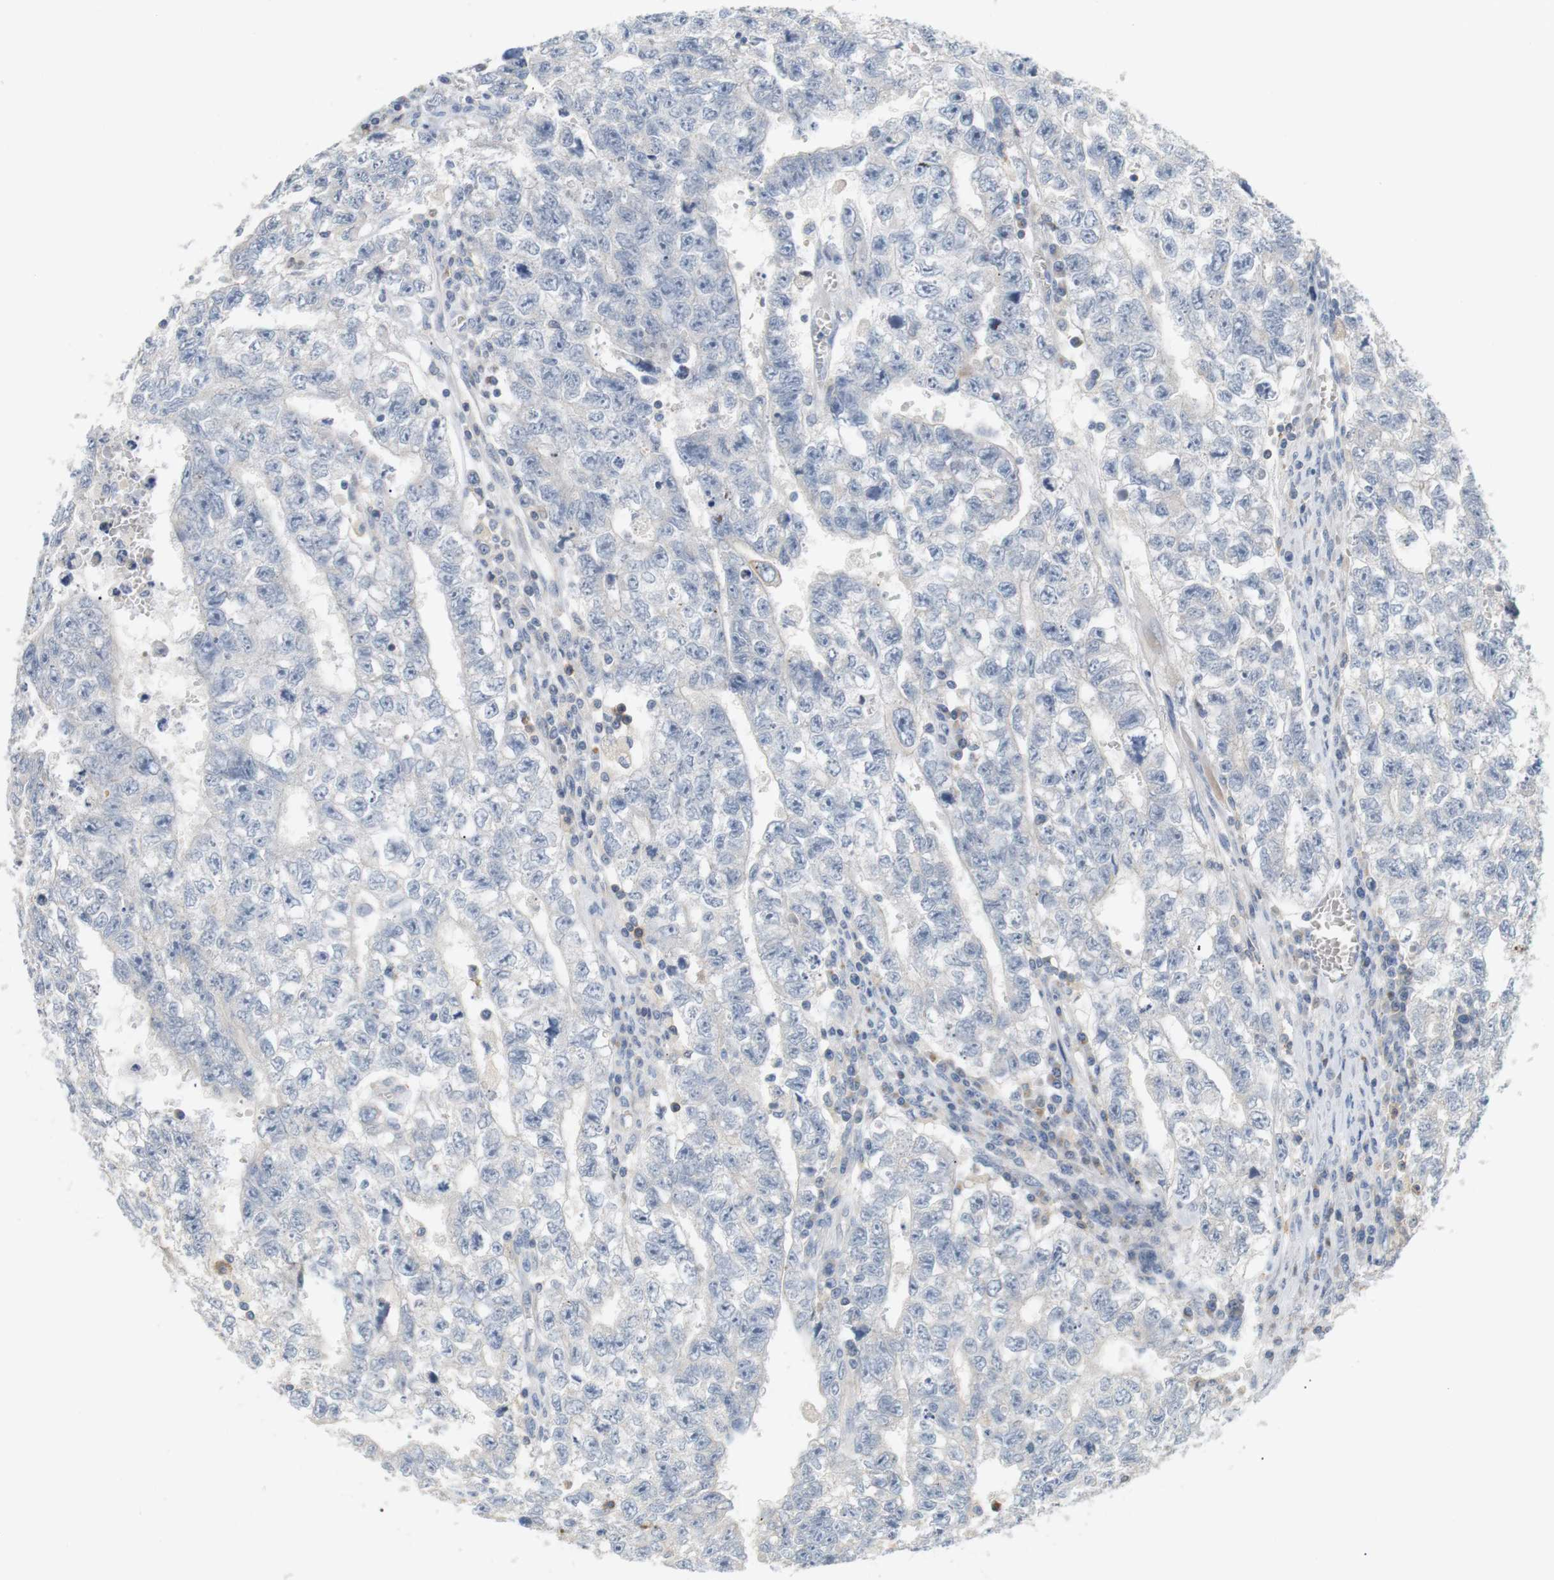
{"staining": {"intensity": "negative", "quantity": "none", "location": "none"}, "tissue": "testis cancer", "cell_type": "Tumor cells", "image_type": "cancer", "snomed": [{"axis": "morphology", "description": "Seminoma, NOS"}, {"axis": "morphology", "description": "Carcinoma, Embryonal, NOS"}, {"axis": "topography", "description": "Testis"}], "caption": "This is a photomicrograph of immunohistochemistry staining of embryonal carcinoma (testis), which shows no staining in tumor cells.", "gene": "P2RY1", "patient": {"sex": "male", "age": 38}}